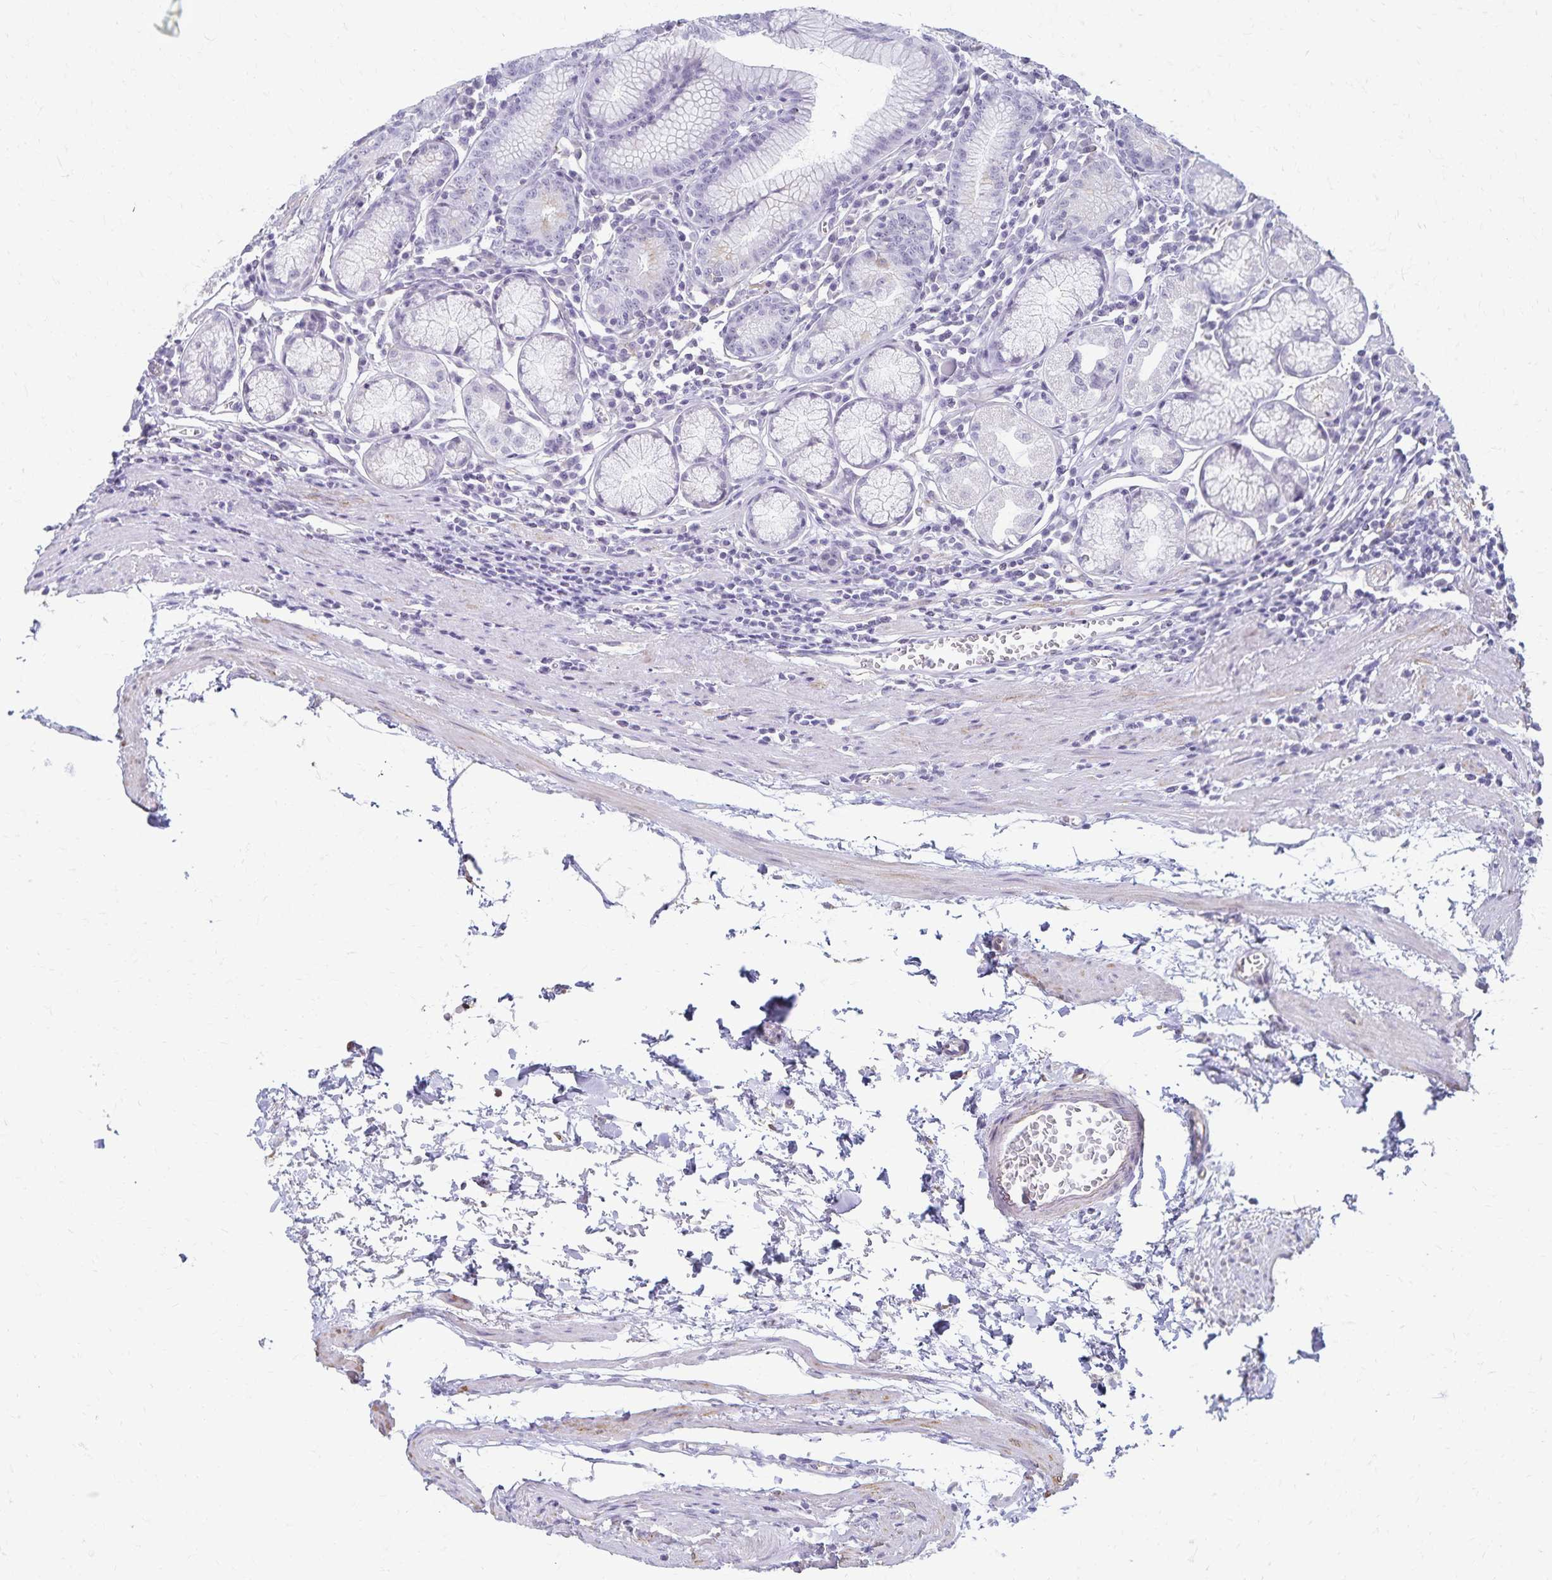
{"staining": {"intensity": "negative", "quantity": "none", "location": "none"}, "tissue": "stomach", "cell_type": "Glandular cells", "image_type": "normal", "snomed": [{"axis": "morphology", "description": "Normal tissue, NOS"}, {"axis": "topography", "description": "Stomach"}], "caption": "IHC of unremarkable human stomach demonstrates no staining in glandular cells.", "gene": "KISS1", "patient": {"sex": "male", "age": 55}}